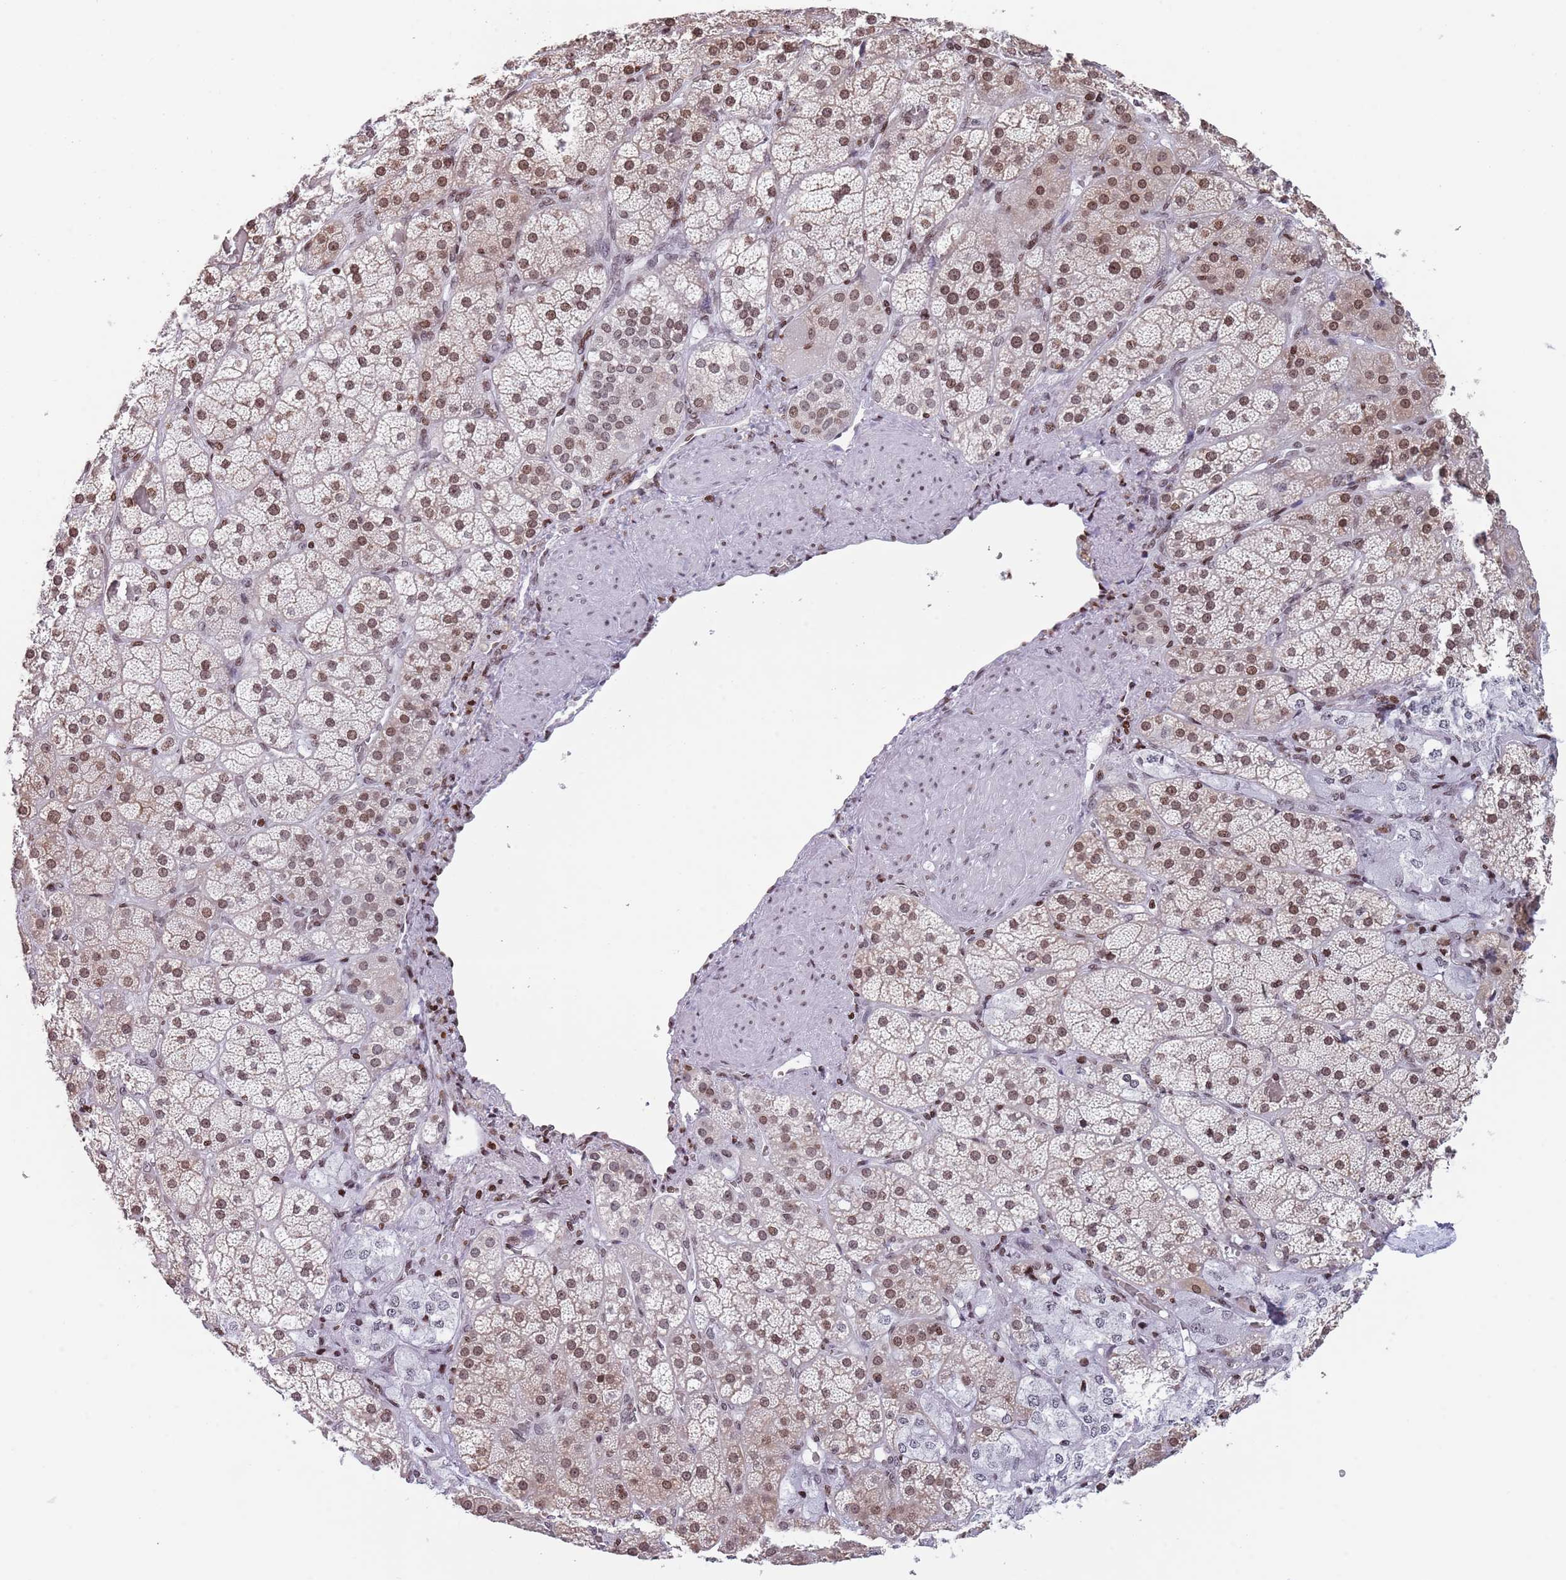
{"staining": {"intensity": "strong", "quantity": ">75%", "location": "nuclear"}, "tissue": "adrenal gland", "cell_type": "Glandular cells", "image_type": "normal", "snomed": [{"axis": "morphology", "description": "Normal tissue, NOS"}, {"axis": "topography", "description": "Adrenal gland"}], "caption": "Immunohistochemistry (DAB) staining of normal adrenal gland reveals strong nuclear protein expression in about >75% of glandular cells.", "gene": "ENSG00000285547", "patient": {"sex": "male", "age": 57}}